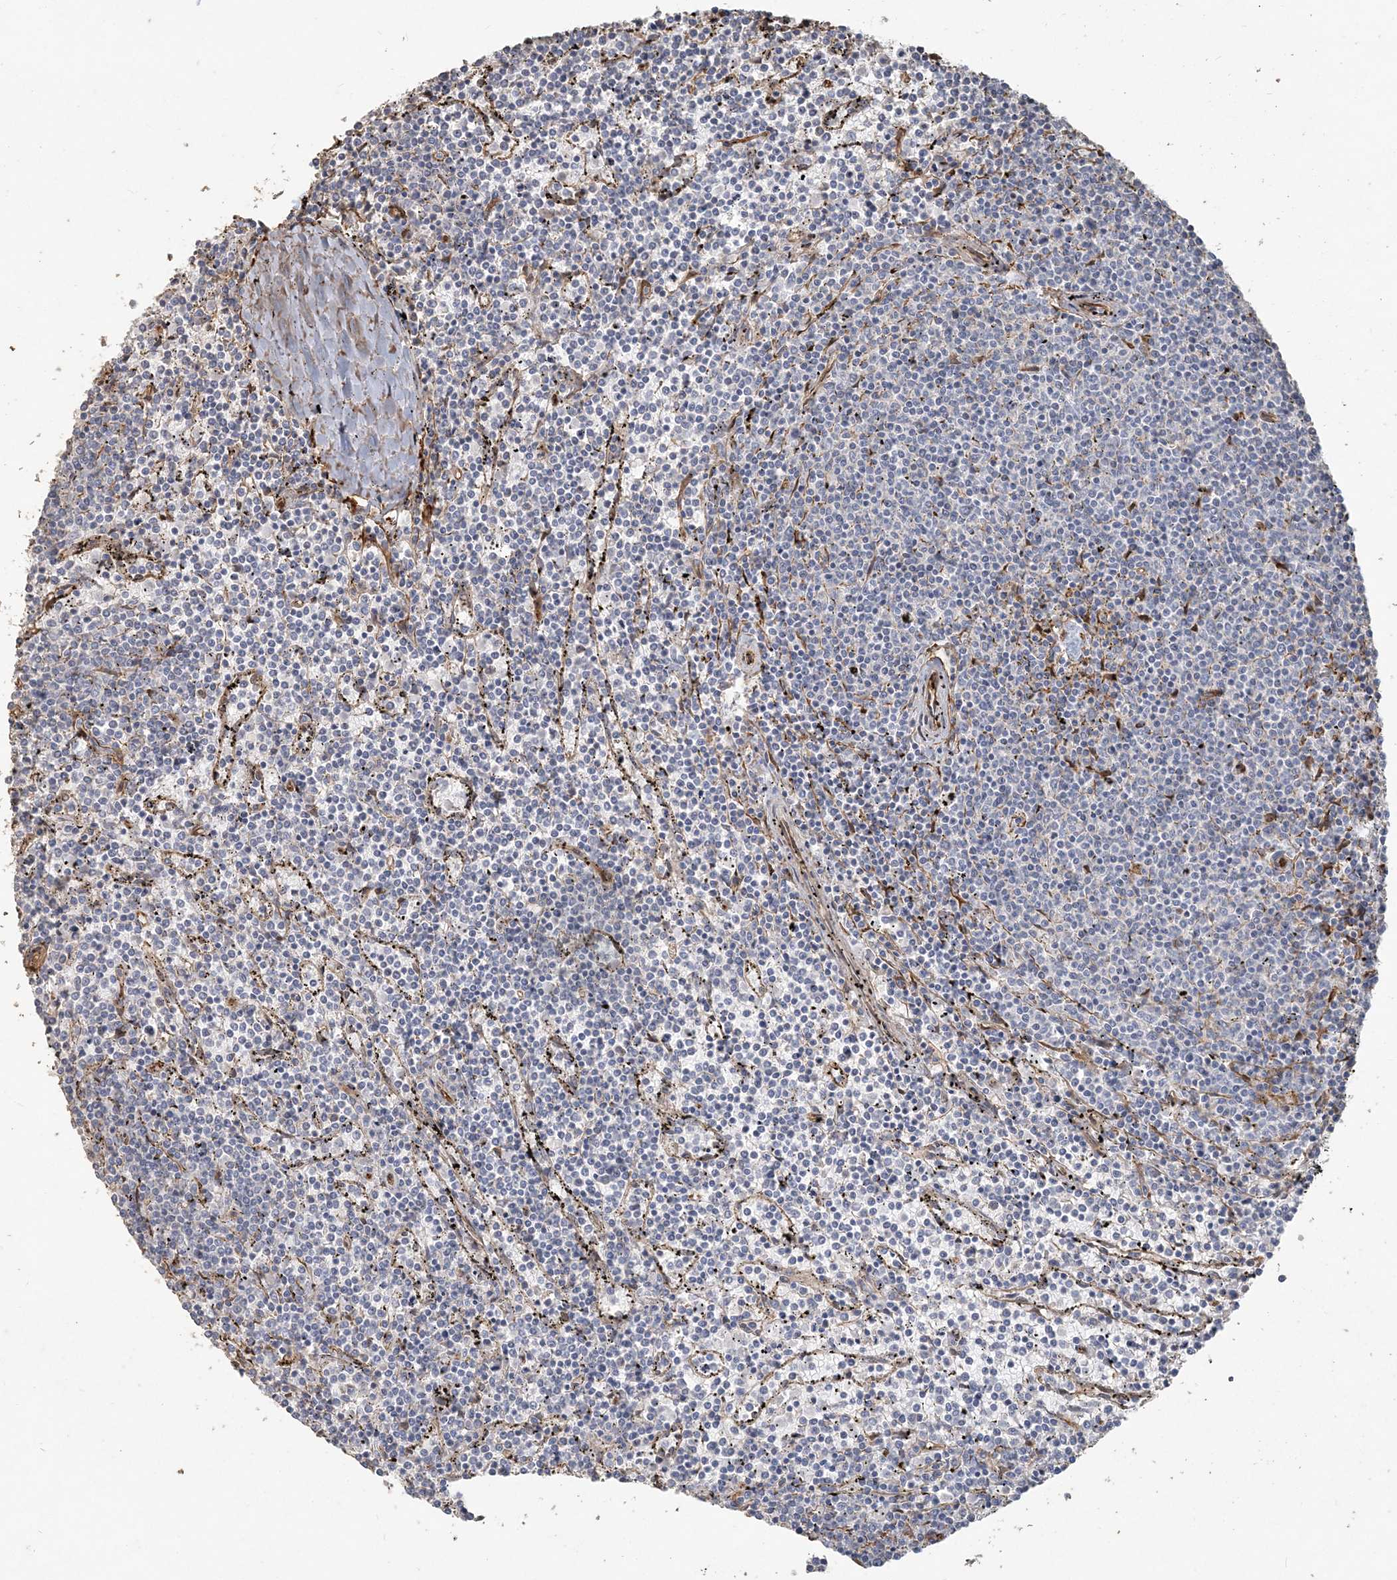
{"staining": {"intensity": "negative", "quantity": "none", "location": "none"}, "tissue": "lymphoma", "cell_type": "Tumor cells", "image_type": "cancer", "snomed": [{"axis": "morphology", "description": "Malignant lymphoma, non-Hodgkin's type, Low grade"}, {"axis": "topography", "description": "Spleen"}], "caption": "Low-grade malignant lymphoma, non-Hodgkin's type was stained to show a protein in brown. There is no significant expression in tumor cells. (Immunohistochemistry (ihc), brightfield microscopy, high magnification).", "gene": "RNF145", "patient": {"sex": "female", "age": 50}}